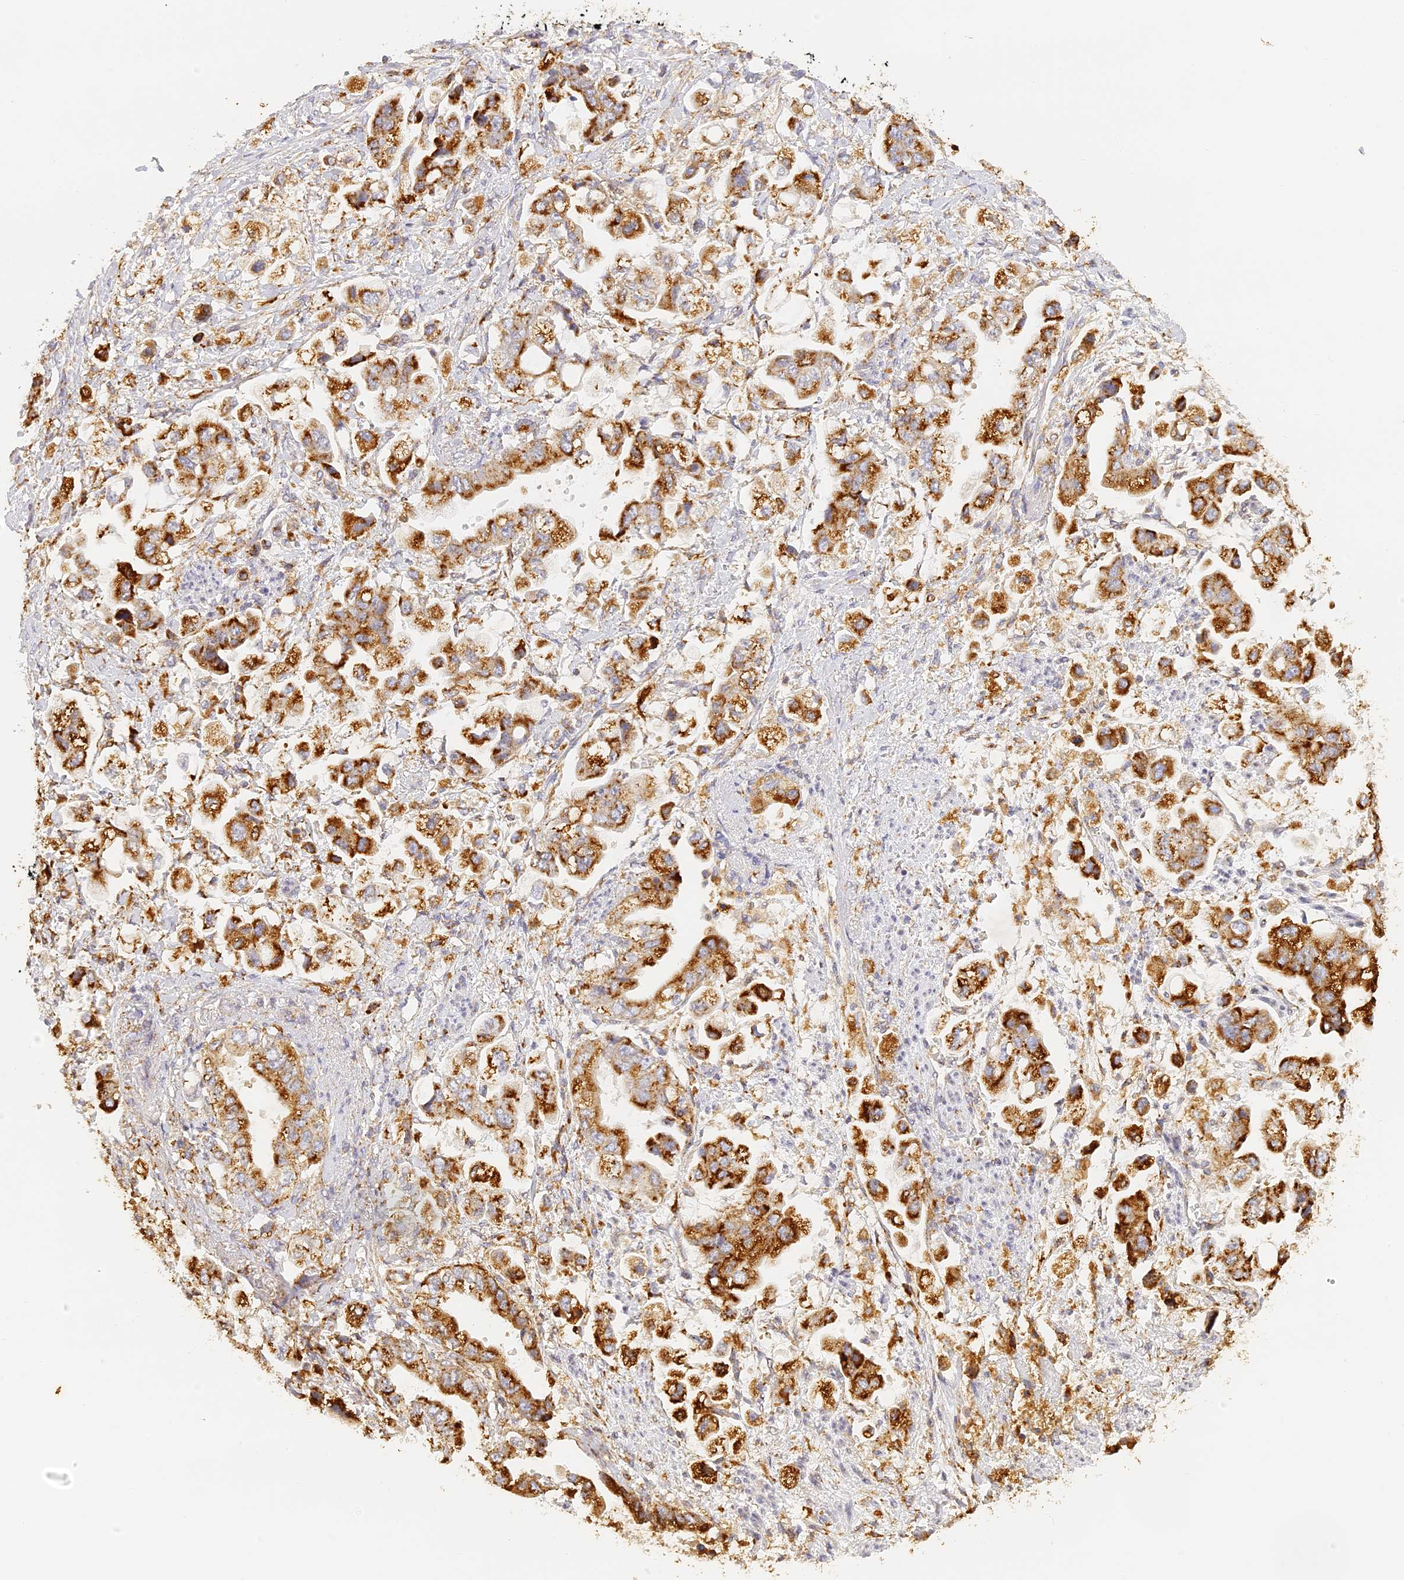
{"staining": {"intensity": "strong", "quantity": ">75%", "location": "cytoplasmic/membranous"}, "tissue": "stomach cancer", "cell_type": "Tumor cells", "image_type": "cancer", "snomed": [{"axis": "morphology", "description": "Adenocarcinoma, NOS"}, {"axis": "topography", "description": "Stomach"}], "caption": "Tumor cells display strong cytoplasmic/membranous positivity in about >75% of cells in stomach adenocarcinoma. The protein is stained brown, and the nuclei are stained in blue (DAB (3,3'-diaminobenzidine) IHC with brightfield microscopy, high magnification).", "gene": "LAMP2", "patient": {"sex": "male", "age": 62}}